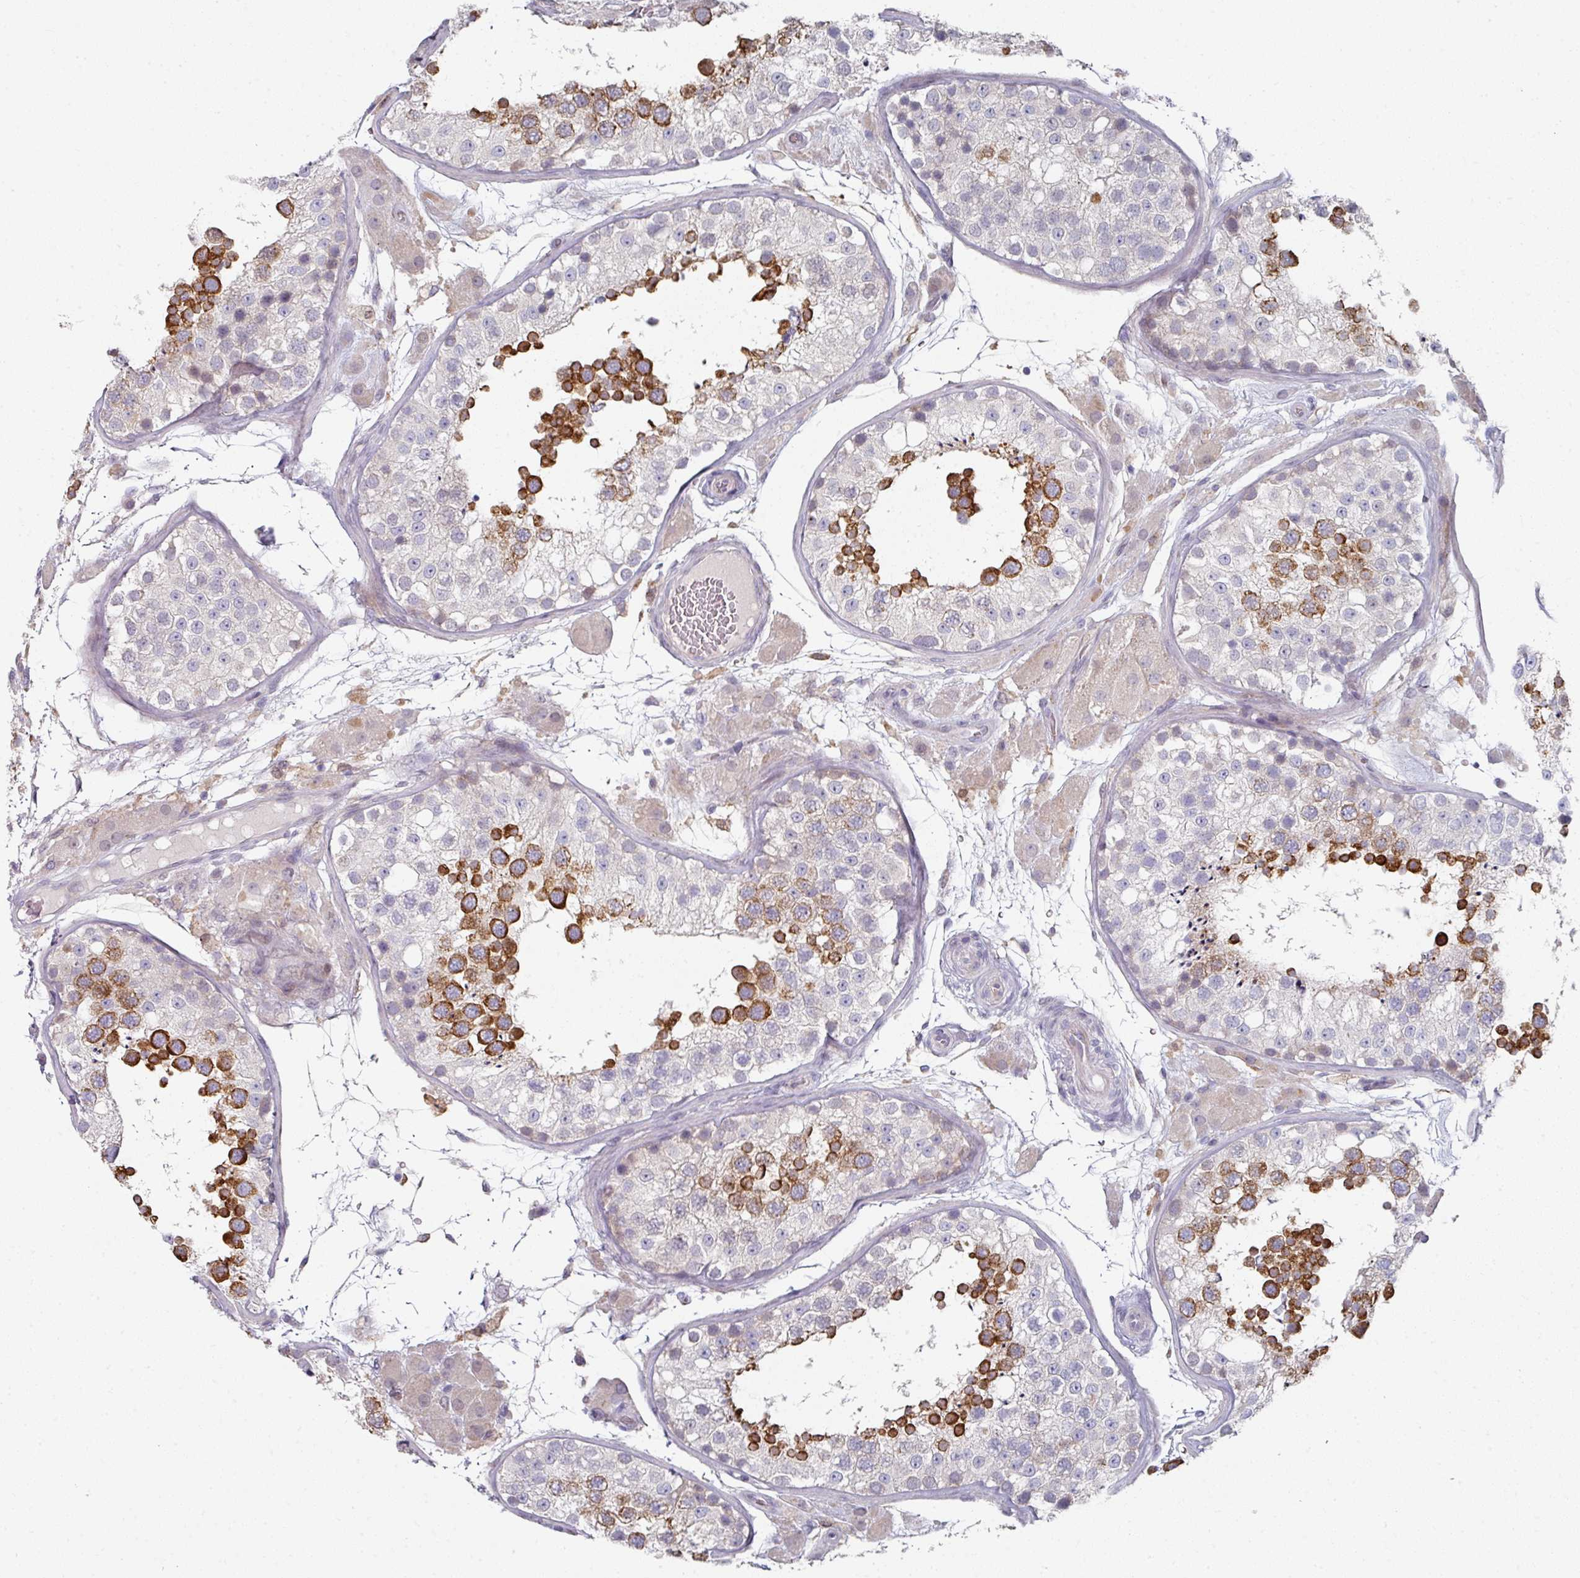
{"staining": {"intensity": "strong", "quantity": "25%-75%", "location": "cytoplasmic/membranous"}, "tissue": "testis", "cell_type": "Cells in seminiferous ducts", "image_type": "normal", "snomed": [{"axis": "morphology", "description": "Normal tissue, NOS"}, {"axis": "topography", "description": "Testis"}], "caption": "Immunohistochemistry (DAB (3,3'-diaminobenzidine)) staining of normal human testis exhibits strong cytoplasmic/membranous protein positivity in approximately 25%-75% of cells in seminiferous ducts. Using DAB (brown) and hematoxylin (blue) stains, captured at high magnification using brightfield microscopy.", "gene": "WSB2", "patient": {"sex": "male", "age": 26}}